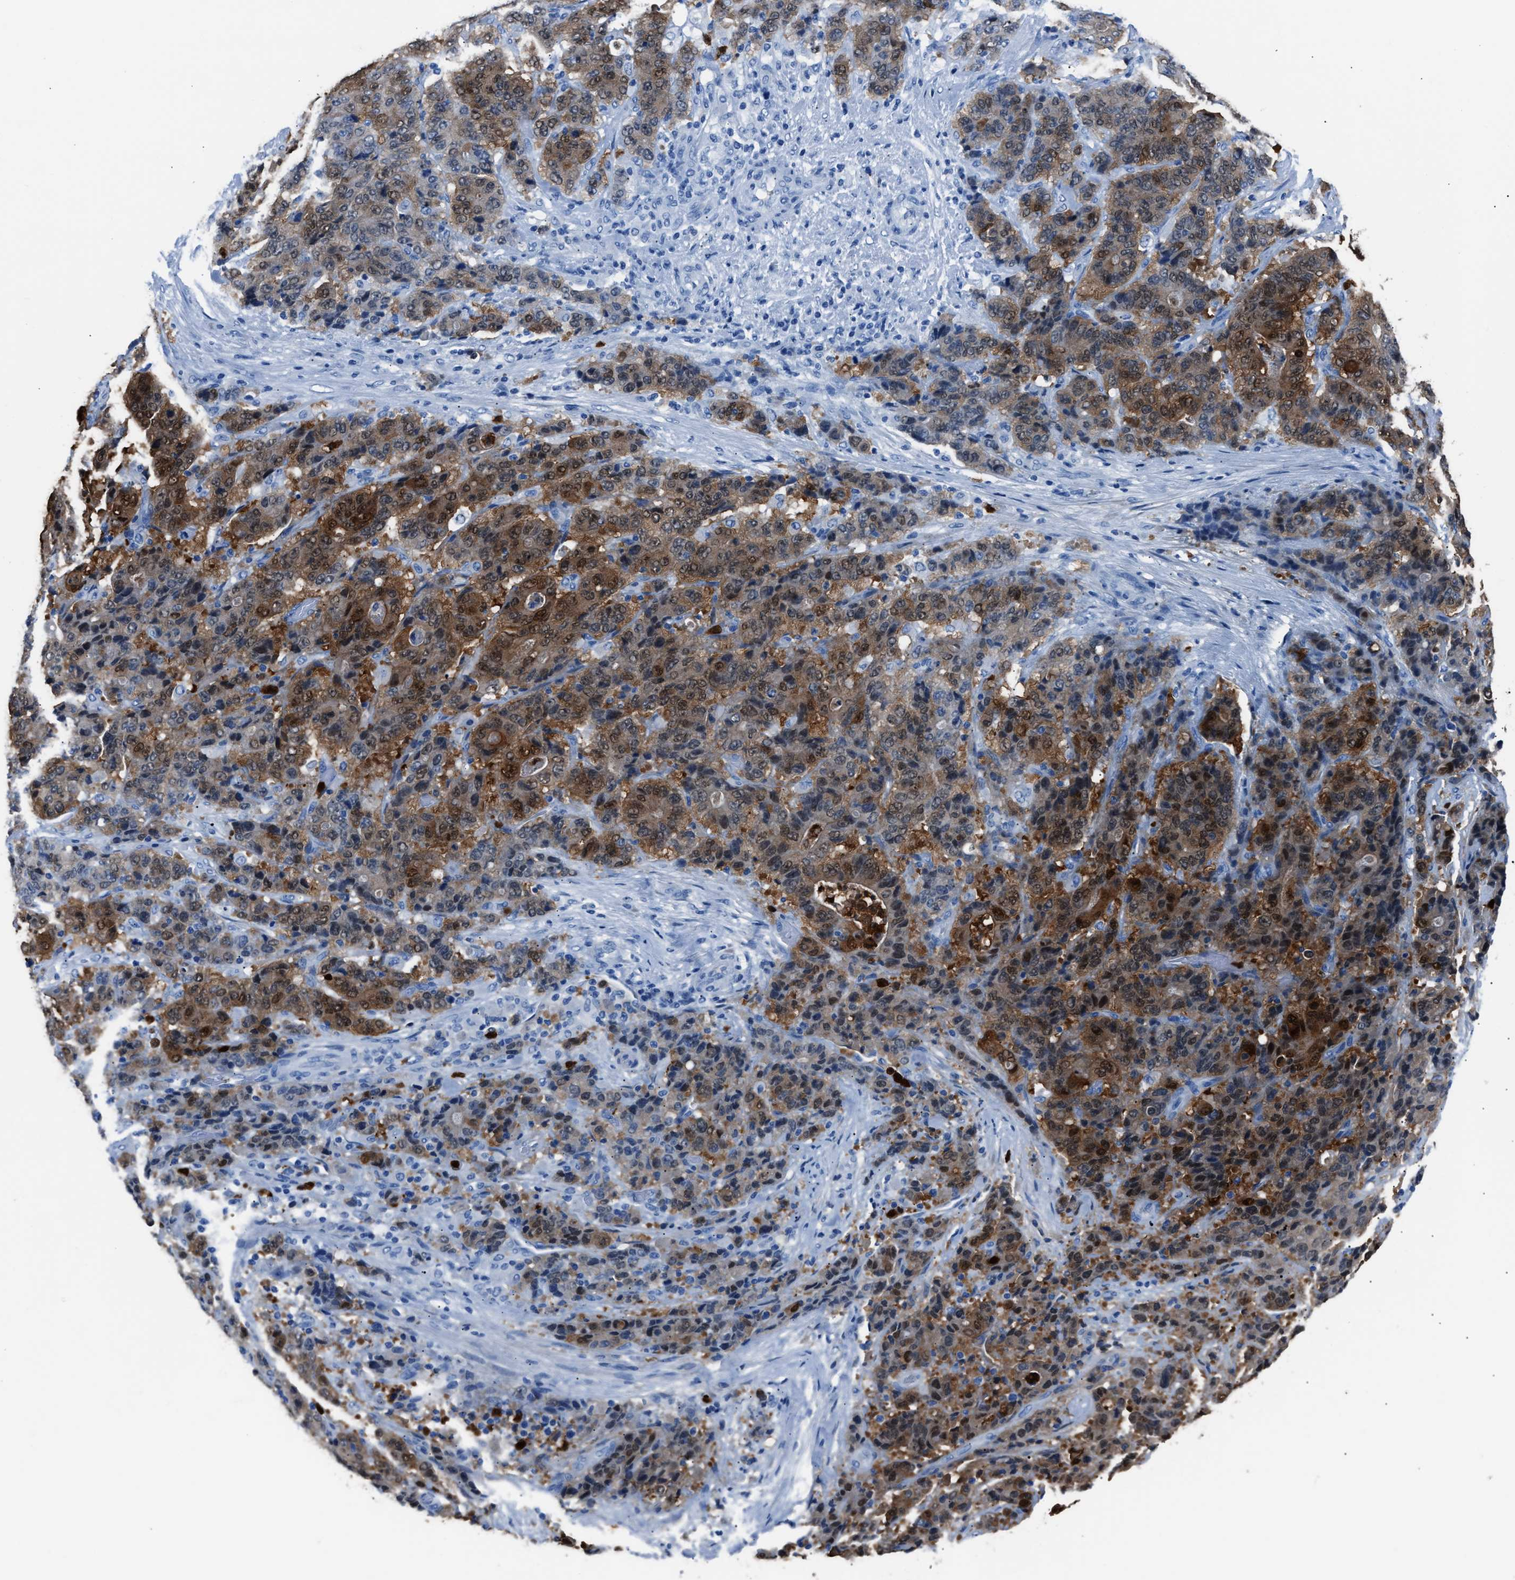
{"staining": {"intensity": "strong", "quantity": ">75%", "location": "cytoplasmic/membranous,nuclear"}, "tissue": "stomach cancer", "cell_type": "Tumor cells", "image_type": "cancer", "snomed": [{"axis": "morphology", "description": "Adenocarcinoma, NOS"}, {"axis": "topography", "description": "Stomach"}], "caption": "This micrograph exhibits immunohistochemistry staining of human adenocarcinoma (stomach), with high strong cytoplasmic/membranous and nuclear positivity in about >75% of tumor cells.", "gene": "S100P", "patient": {"sex": "female", "age": 73}}